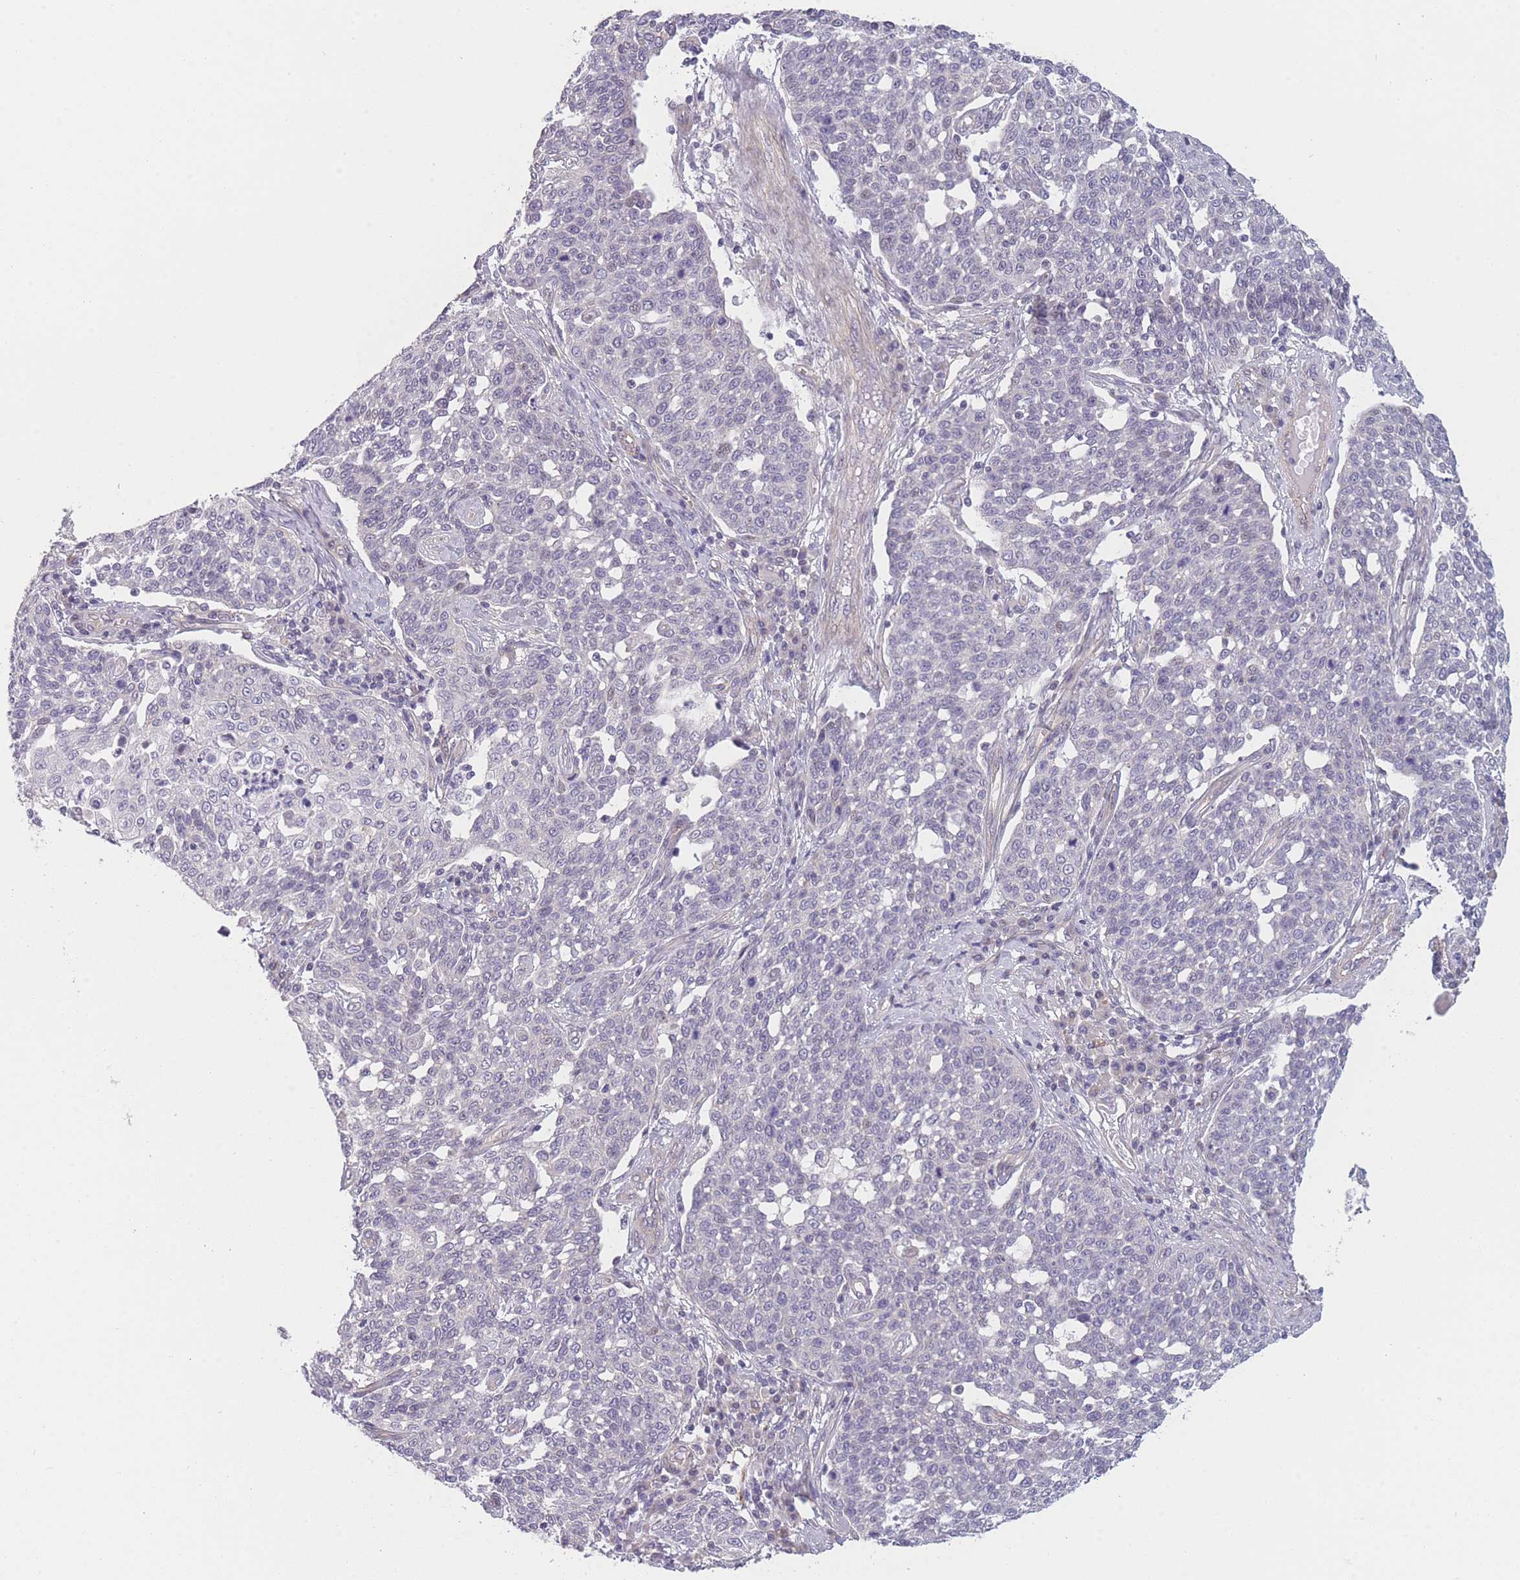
{"staining": {"intensity": "negative", "quantity": "none", "location": "none"}, "tissue": "cervical cancer", "cell_type": "Tumor cells", "image_type": "cancer", "snomed": [{"axis": "morphology", "description": "Squamous cell carcinoma, NOS"}, {"axis": "topography", "description": "Cervix"}], "caption": "Immunohistochemistry of human squamous cell carcinoma (cervical) displays no expression in tumor cells.", "gene": "SLC7A6", "patient": {"sex": "female", "age": 34}}